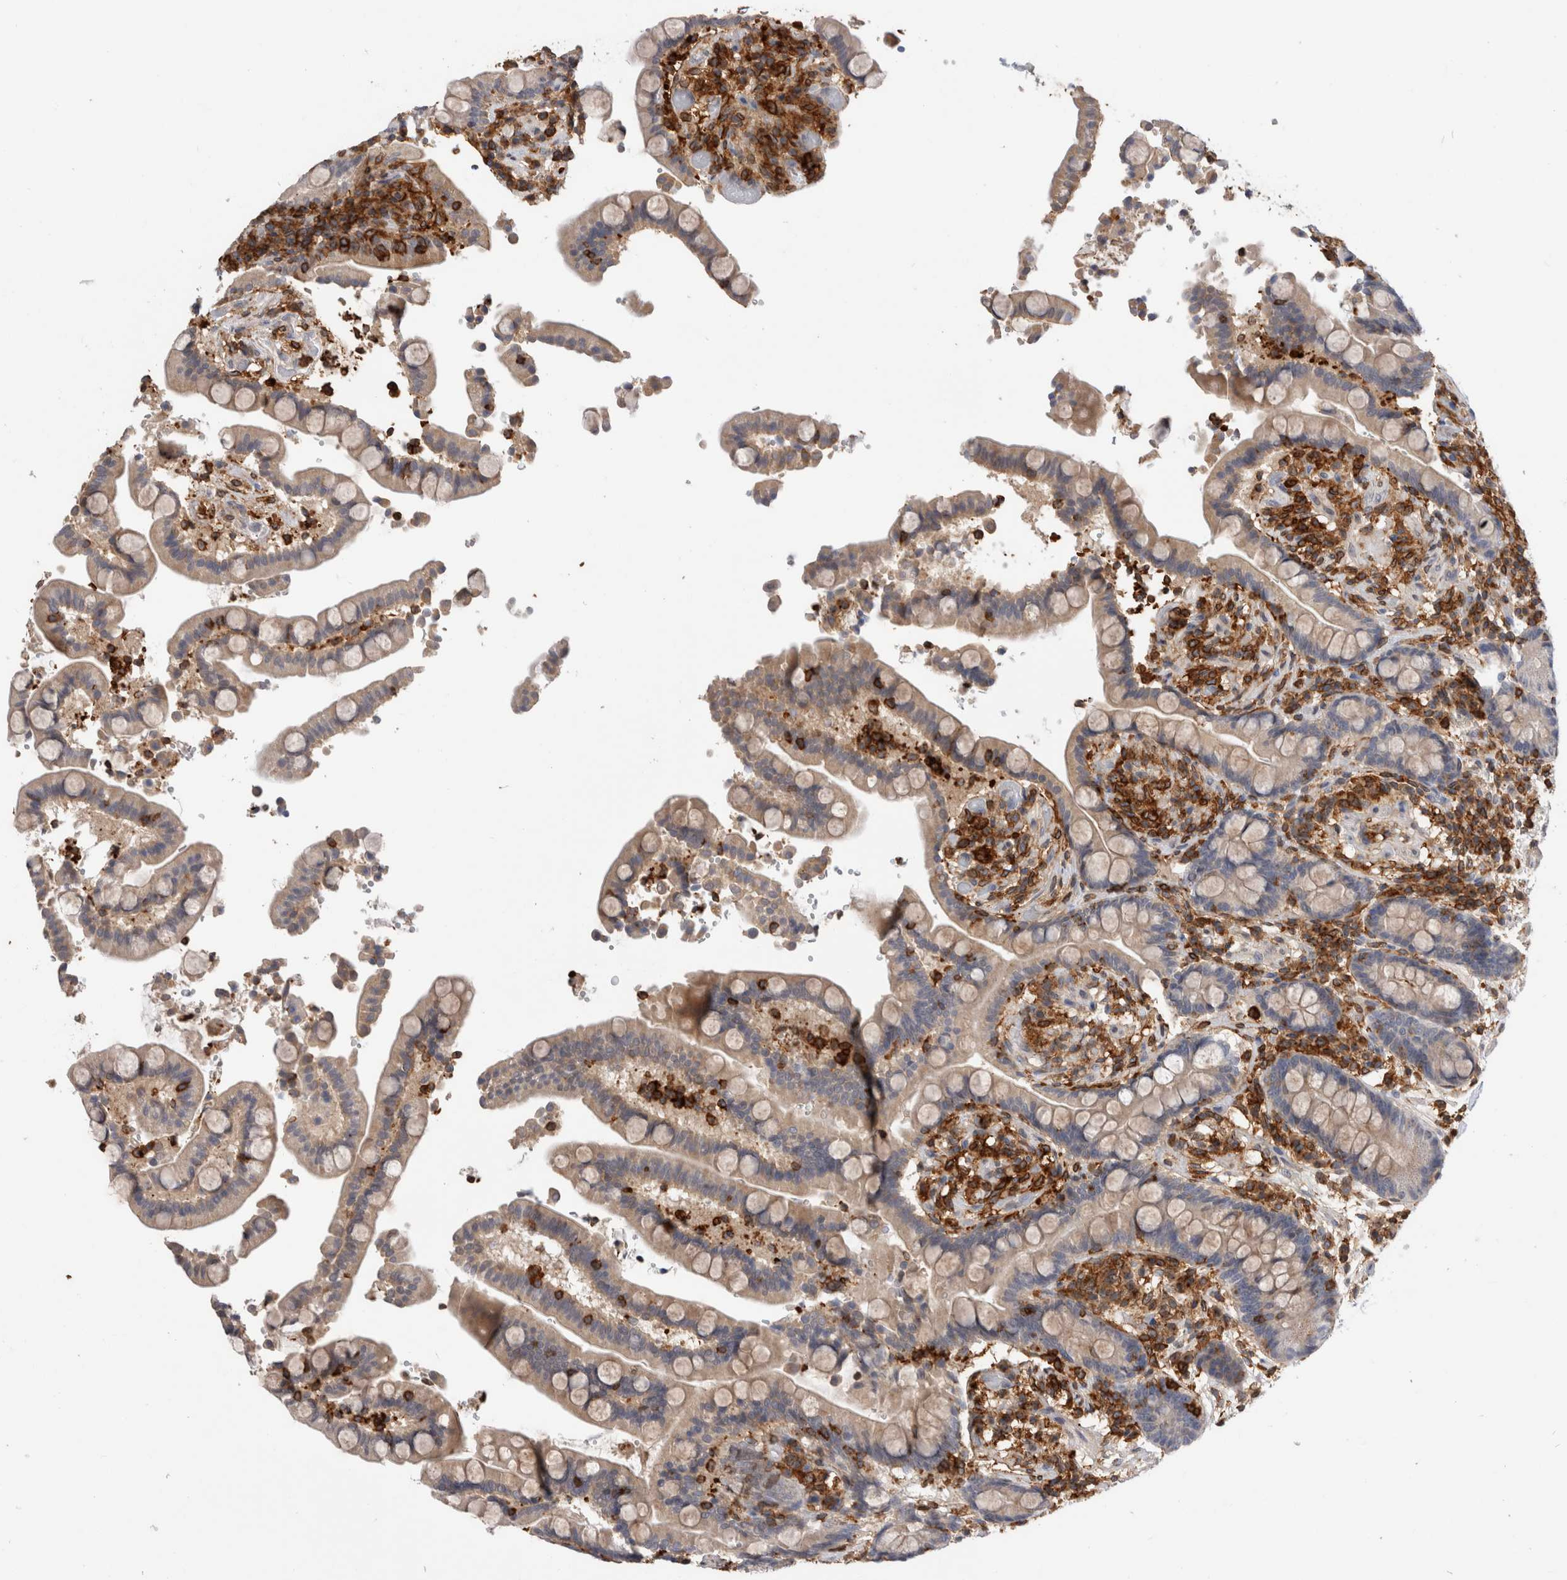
{"staining": {"intensity": "weak", "quantity": "25%-75%", "location": "cytoplasmic/membranous"}, "tissue": "colon", "cell_type": "Endothelial cells", "image_type": "normal", "snomed": [{"axis": "morphology", "description": "Normal tissue, NOS"}, {"axis": "topography", "description": "Colon"}], "caption": "Benign colon demonstrates weak cytoplasmic/membranous expression in about 25%-75% of endothelial cells, visualized by immunohistochemistry. (DAB (3,3'-diaminobenzidine) IHC with brightfield microscopy, high magnification).", "gene": "CCDC88B", "patient": {"sex": "male", "age": 73}}